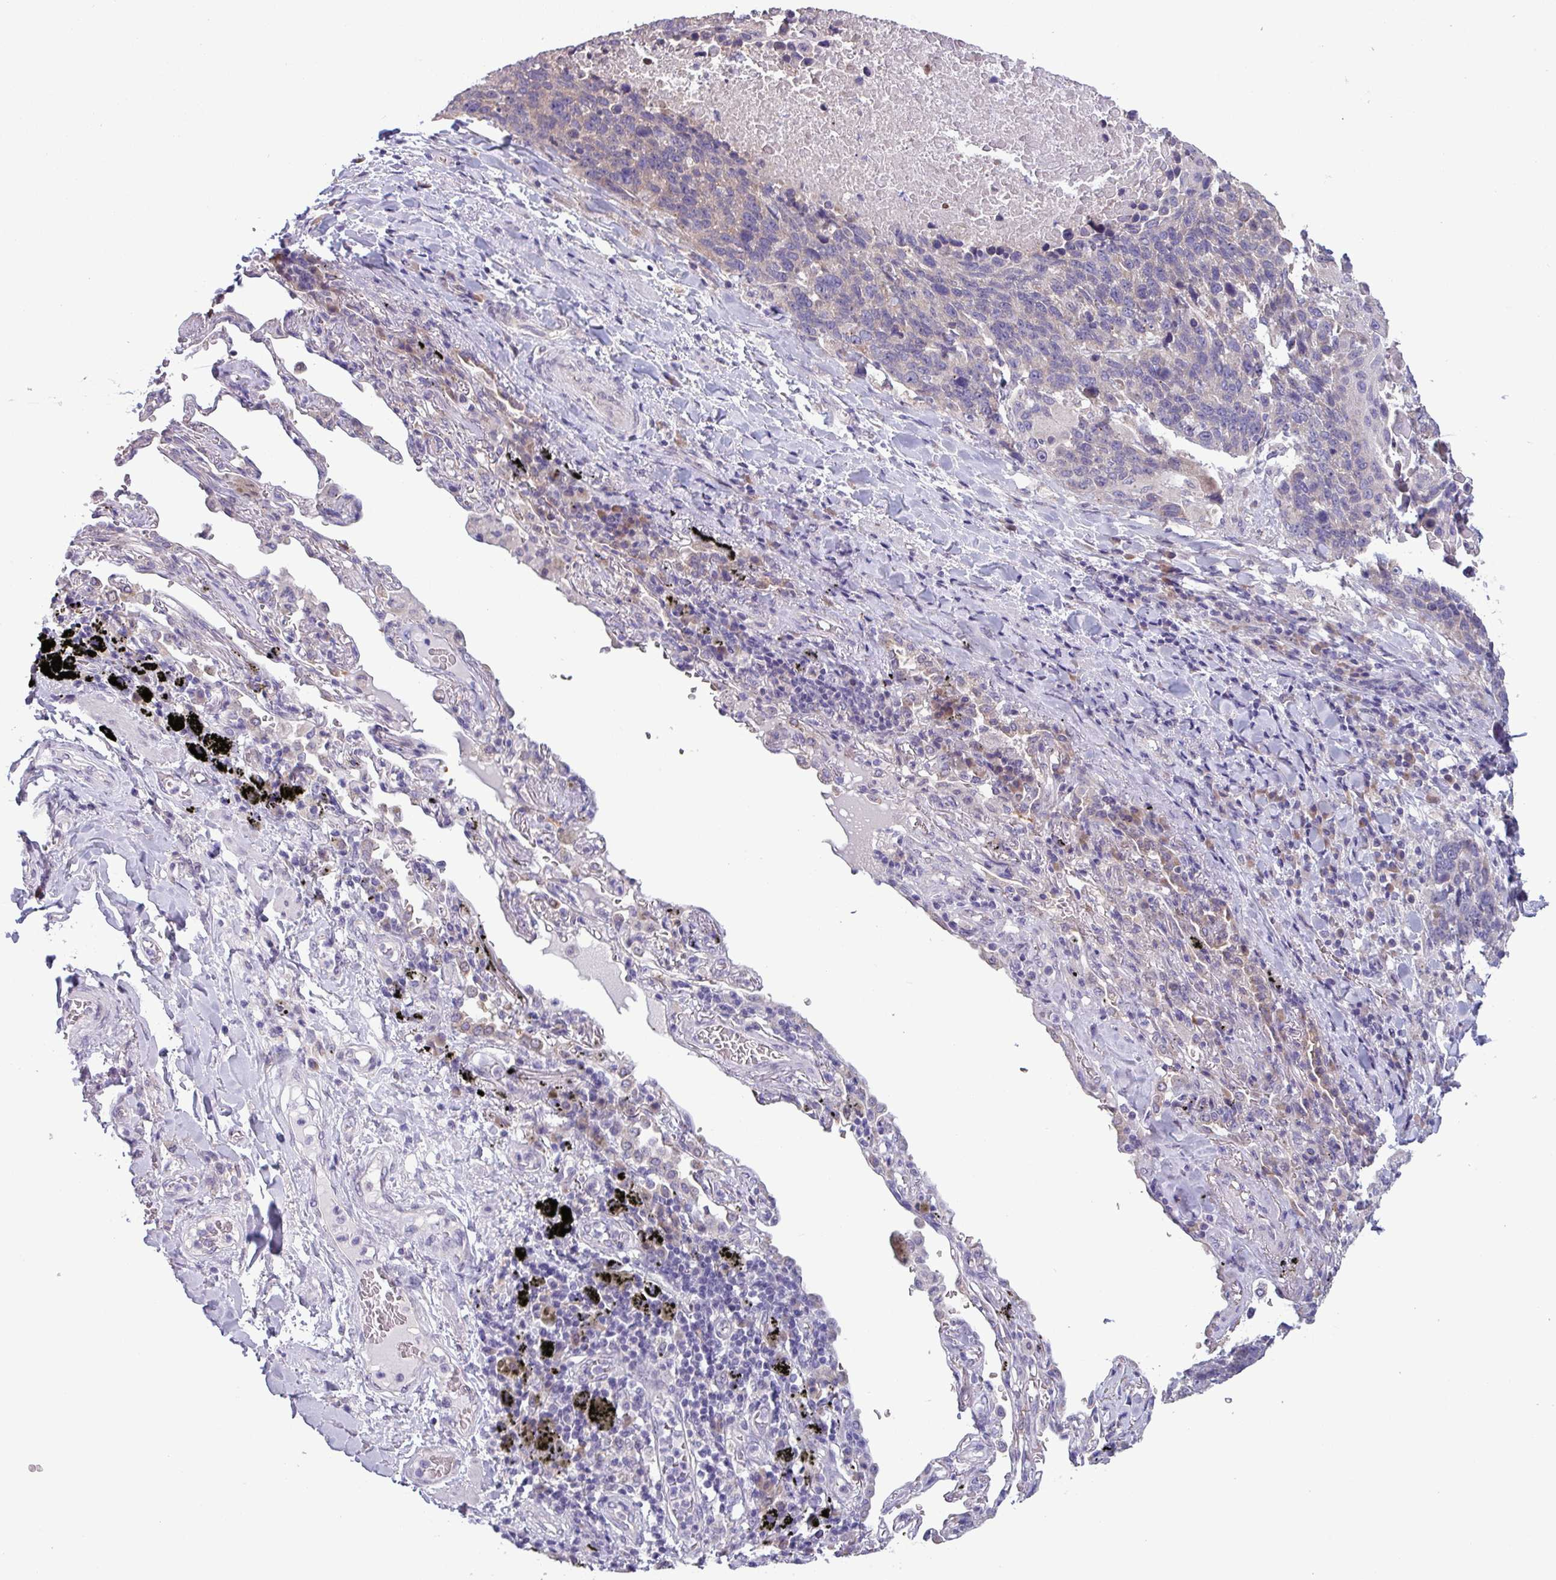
{"staining": {"intensity": "negative", "quantity": "none", "location": "none"}, "tissue": "lung cancer", "cell_type": "Tumor cells", "image_type": "cancer", "snomed": [{"axis": "morphology", "description": "Squamous cell carcinoma, NOS"}, {"axis": "topography", "description": "Lung"}], "caption": "This is an immunohistochemistry (IHC) micrograph of human squamous cell carcinoma (lung). There is no staining in tumor cells.", "gene": "C20orf27", "patient": {"sex": "male", "age": 66}}